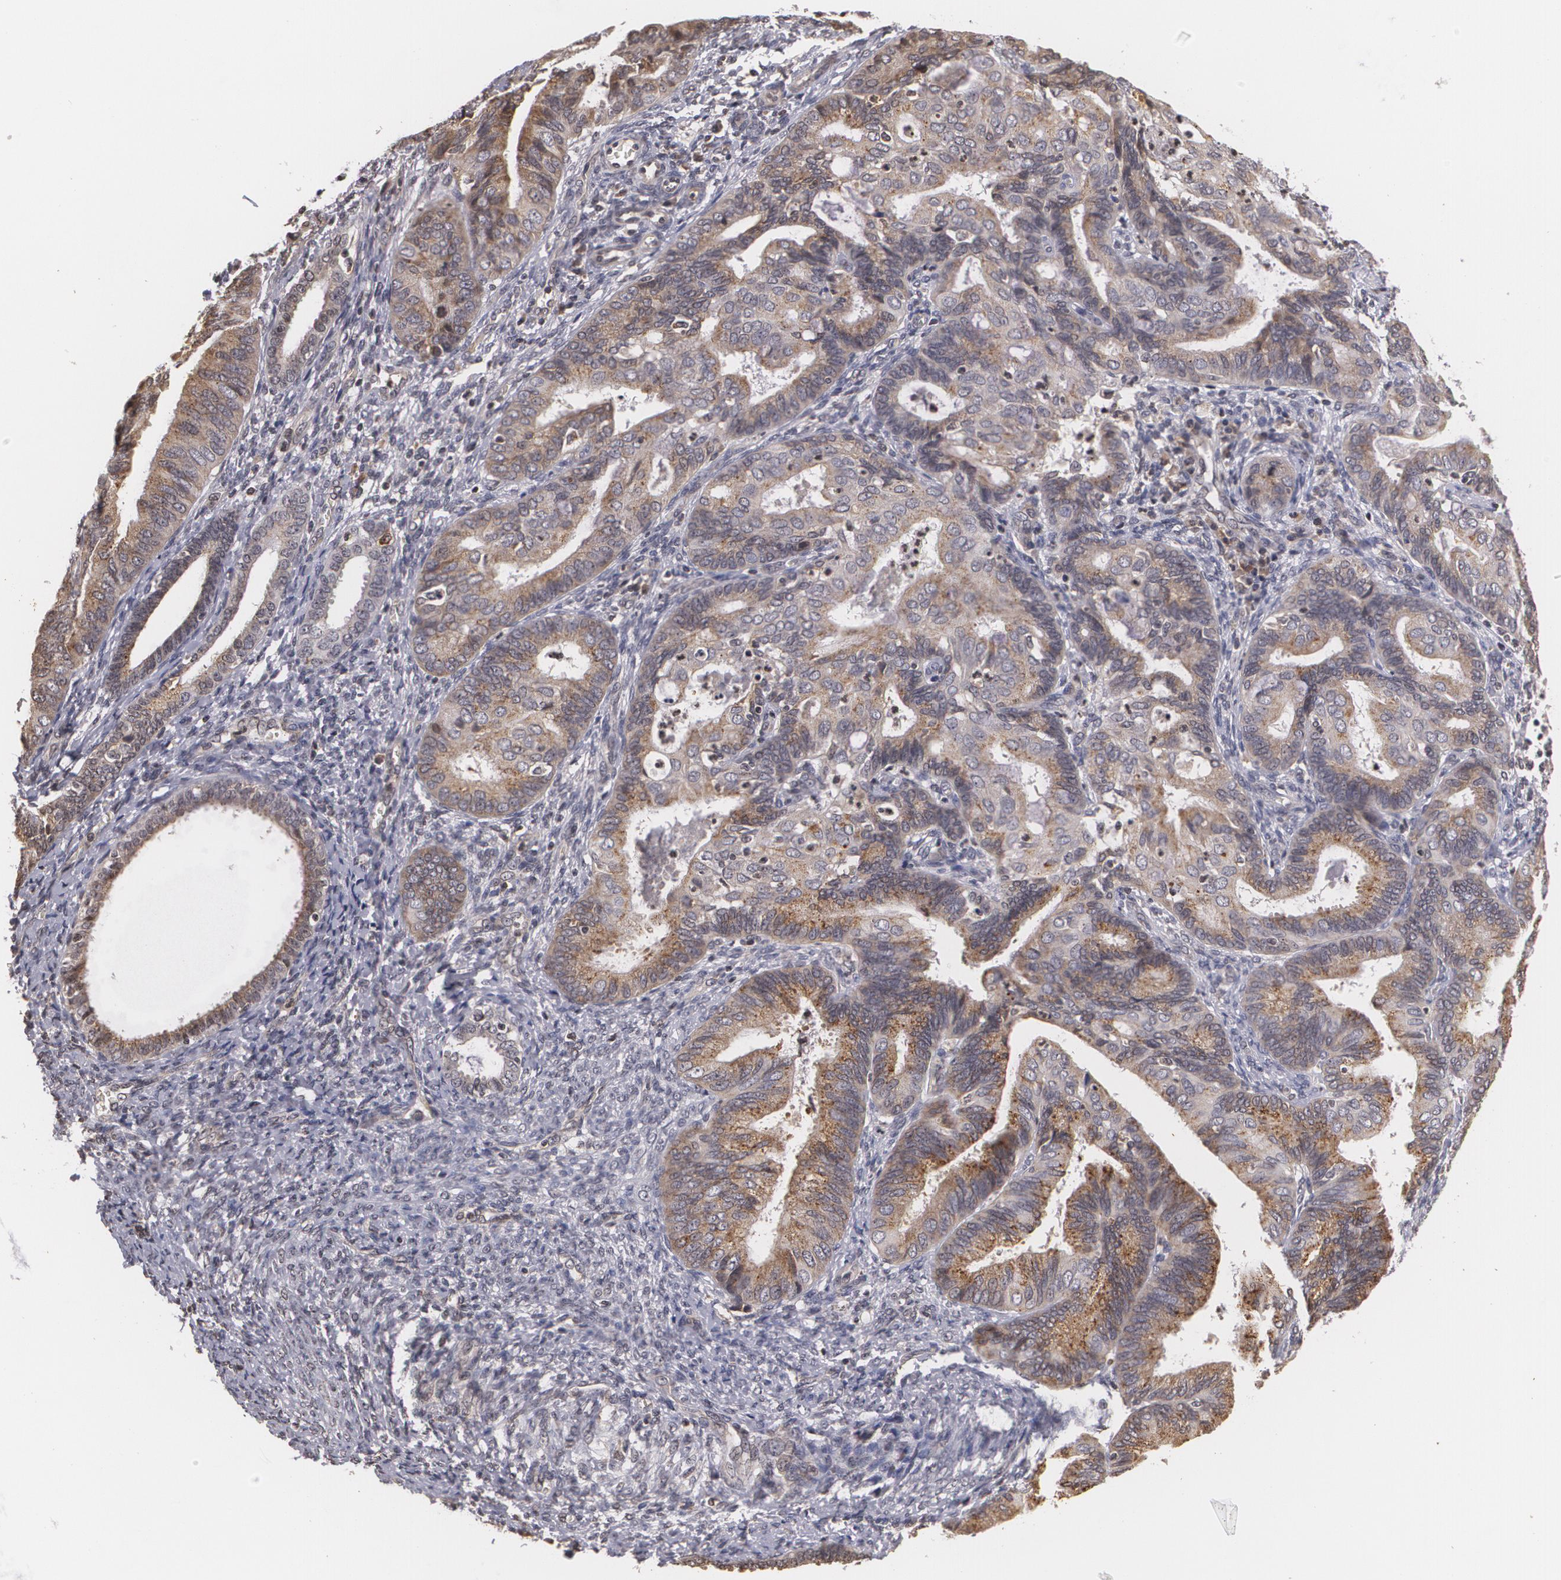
{"staining": {"intensity": "moderate", "quantity": ">75%", "location": "cytoplasmic/membranous"}, "tissue": "endometrial cancer", "cell_type": "Tumor cells", "image_type": "cancer", "snomed": [{"axis": "morphology", "description": "Adenocarcinoma, NOS"}, {"axis": "topography", "description": "Endometrium"}], "caption": "Moderate cytoplasmic/membranous staining is appreciated in about >75% of tumor cells in endometrial cancer (adenocarcinoma).", "gene": "VAV3", "patient": {"sex": "female", "age": 63}}